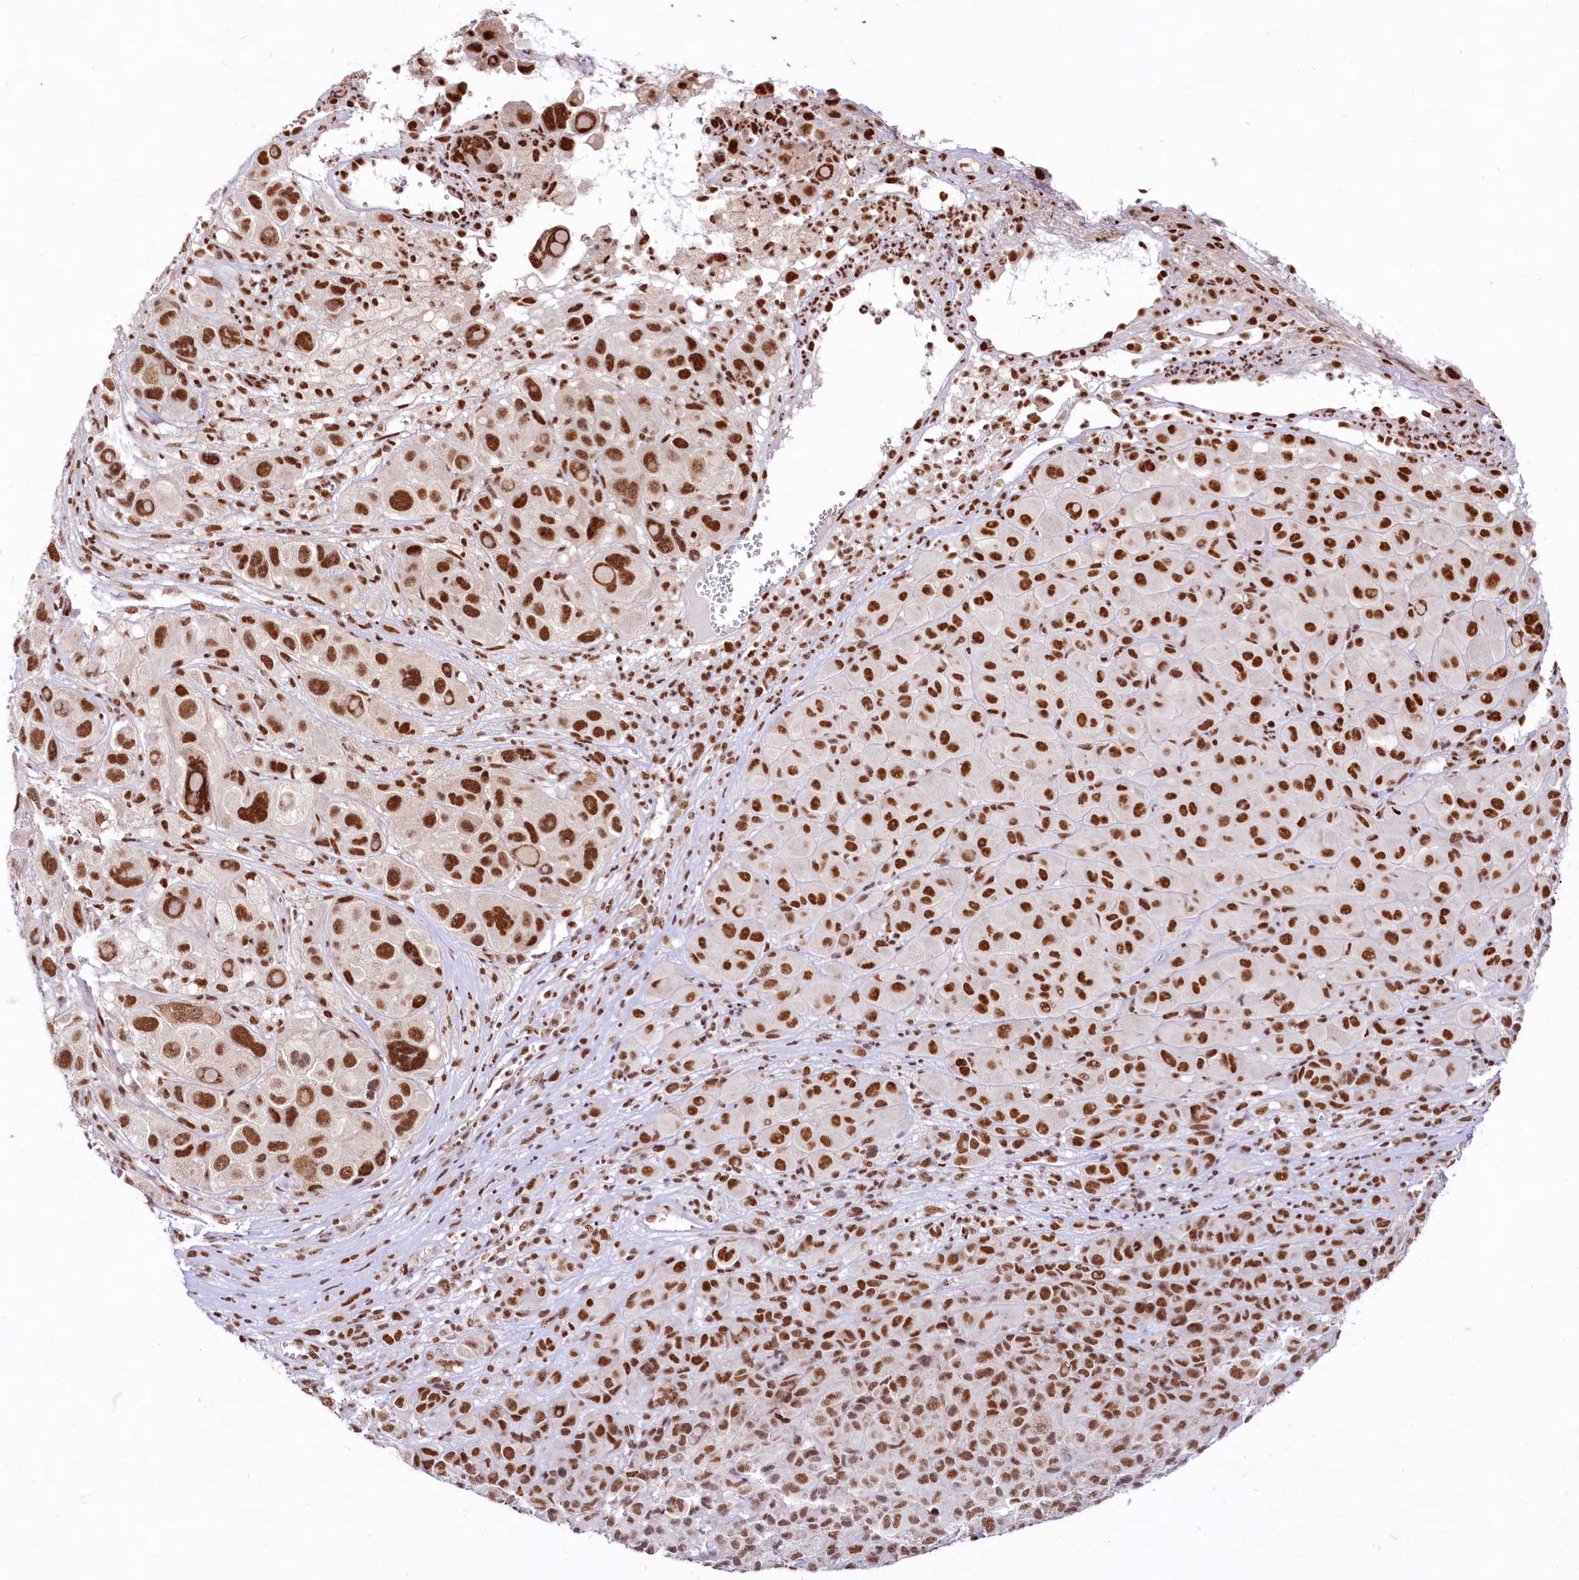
{"staining": {"intensity": "strong", "quantity": ">75%", "location": "nuclear"}, "tissue": "melanoma", "cell_type": "Tumor cells", "image_type": "cancer", "snomed": [{"axis": "morphology", "description": "Malignant melanoma, NOS"}, {"axis": "topography", "description": "Skin of trunk"}], "caption": "Brown immunohistochemical staining in malignant melanoma shows strong nuclear positivity in about >75% of tumor cells.", "gene": "HIRA", "patient": {"sex": "male", "age": 71}}